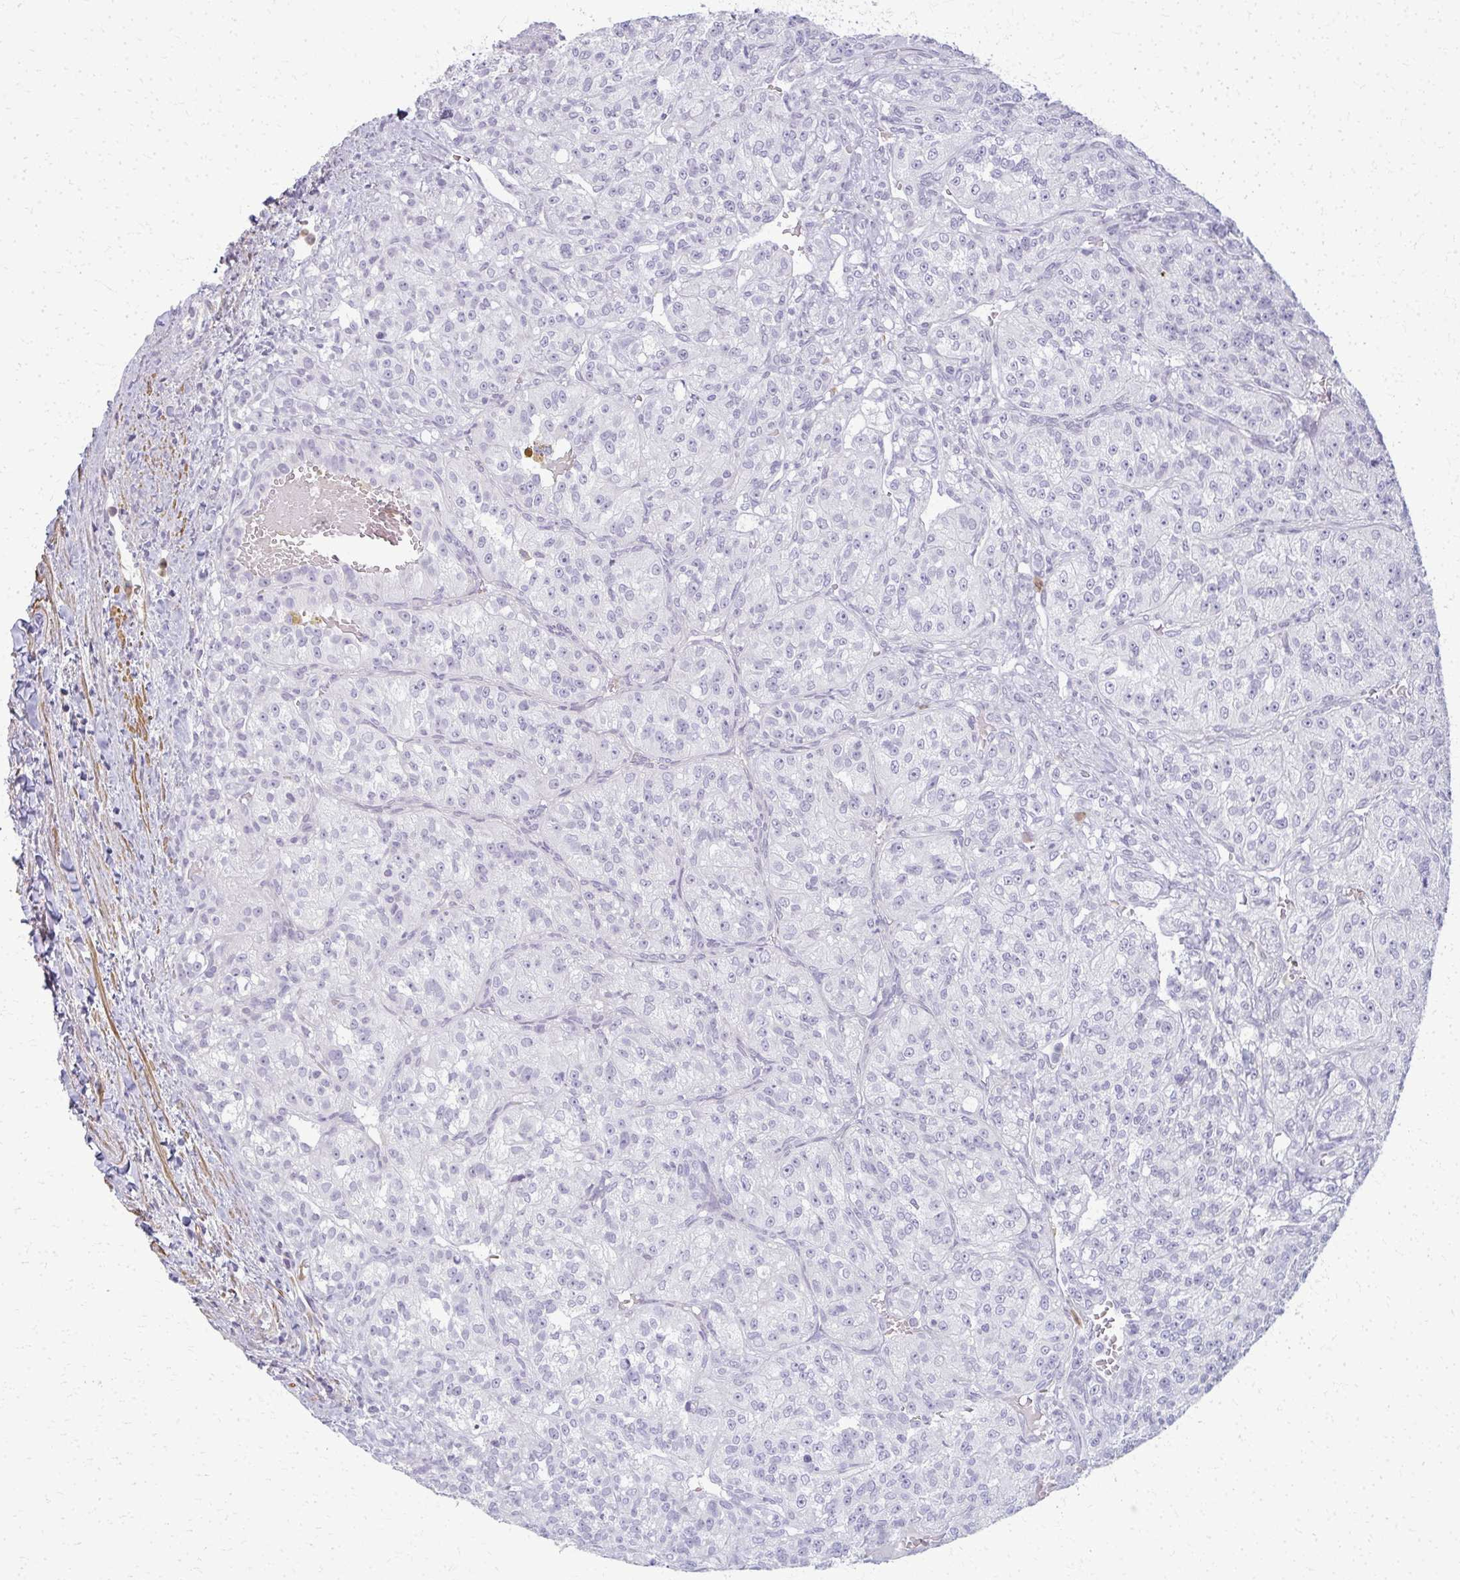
{"staining": {"intensity": "negative", "quantity": "none", "location": "none"}, "tissue": "renal cancer", "cell_type": "Tumor cells", "image_type": "cancer", "snomed": [{"axis": "morphology", "description": "Adenocarcinoma, NOS"}, {"axis": "topography", "description": "Kidney"}], "caption": "A micrograph of human renal adenocarcinoma is negative for staining in tumor cells.", "gene": "CA3", "patient": {"sex": "female", "age": 63}}